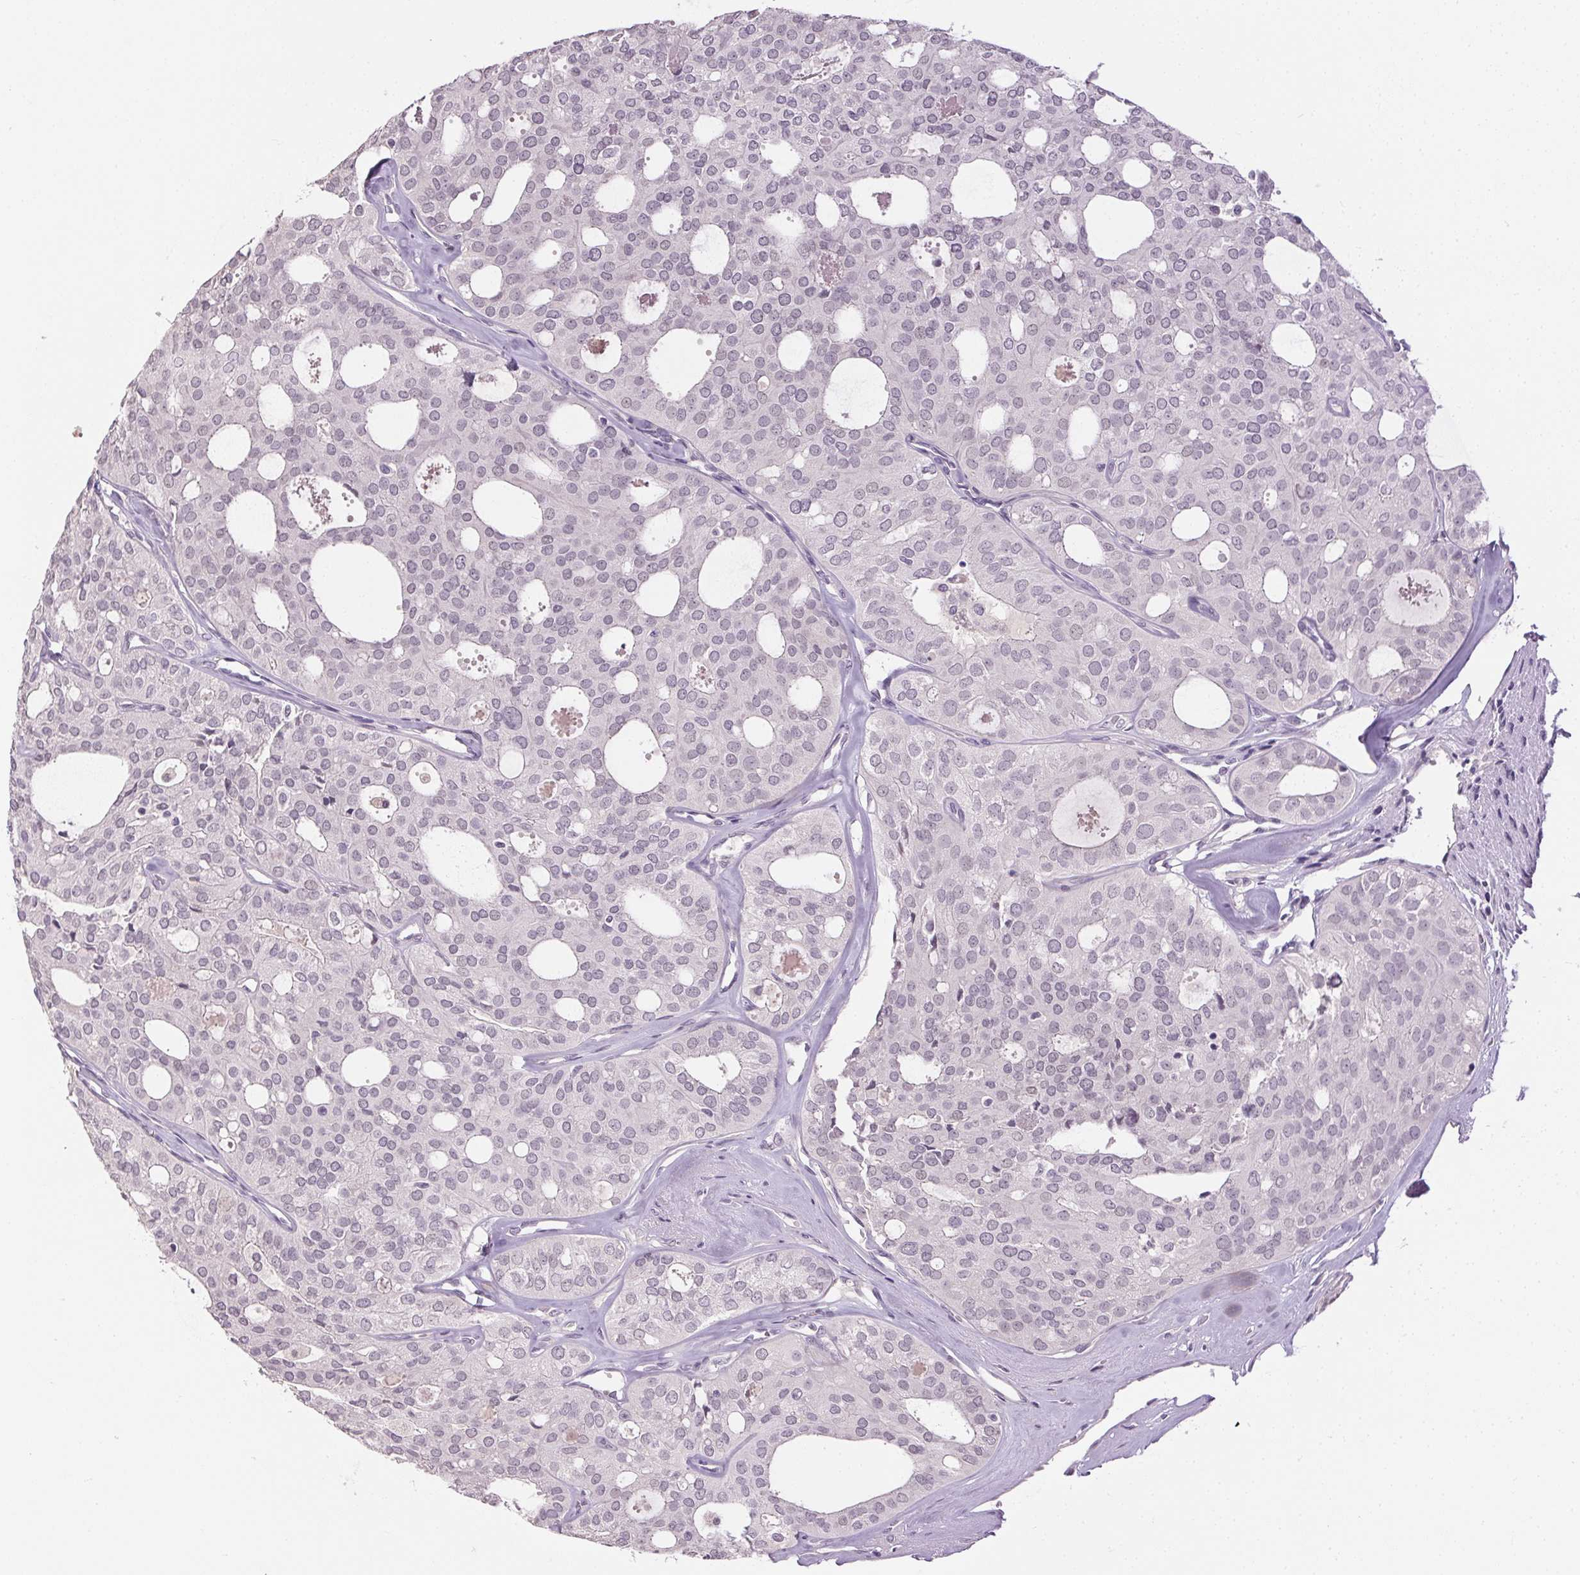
{"staining": {"intensity": "weak", "quantity": "<25%", "location": "nuclear"}, "tissue": "thyroid cancer", "cell_type": "Tumor cells", "image_type": "cancer", "snomed": [{"axis": "morphology", "description": "Follicular adenoma carcinoma, NOS"}, {"axis": "topography", "description": "Thyroid gland"}], "caption": "High magnification brightfield microscopy of thyroid follicular adenoma carcinoma stained with DAB (3,3'-diaminobenzidine) (brown) and counterstained with hematoxylin (blue): tumor cells show no significant expression.", "gene": "FAM168A", "patient": {"sex": "male", "age": 75}}